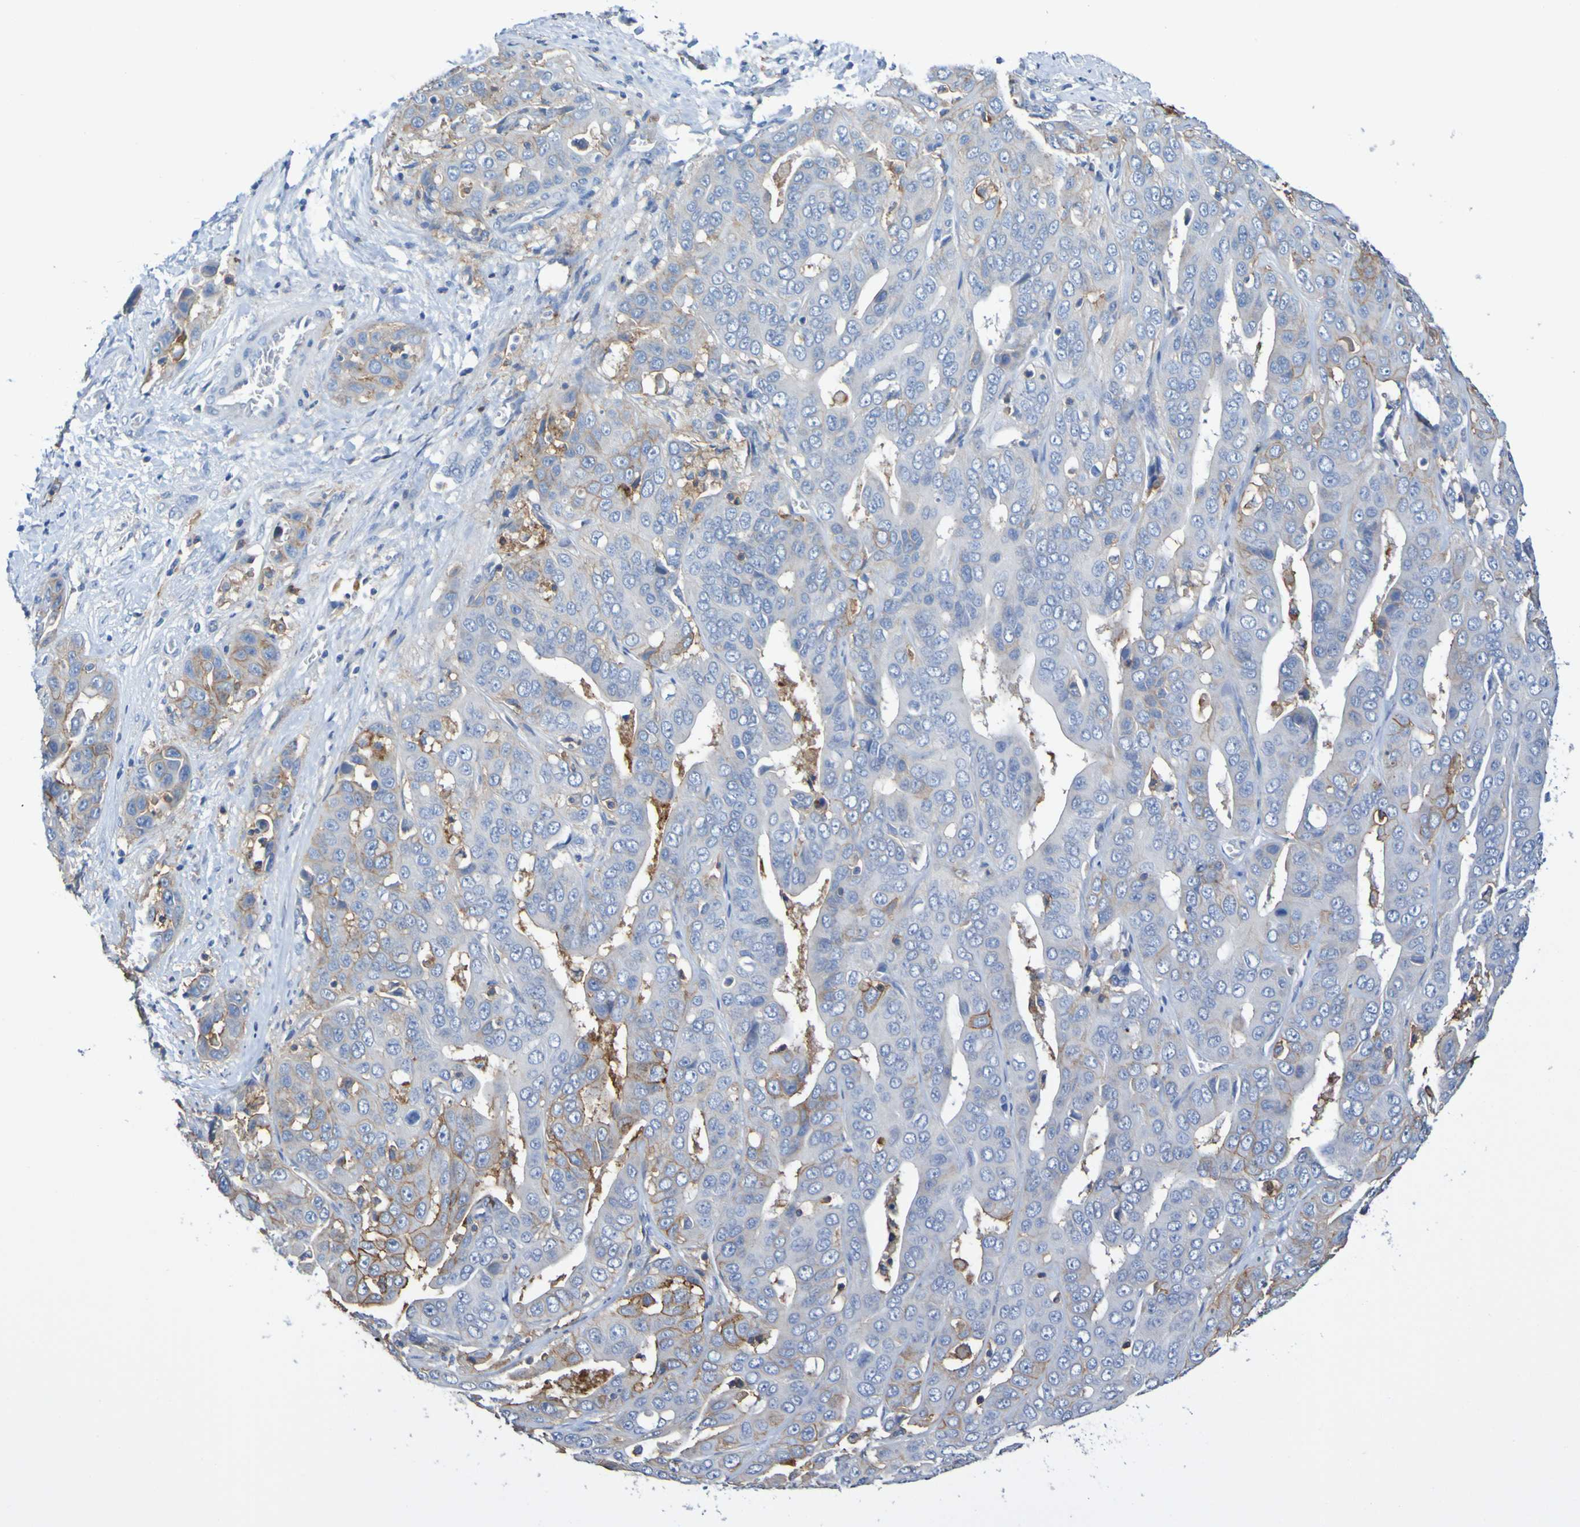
{"staining": {"intensity": "moderate", "quantity": "<25%", "location": "cytoplasmic/membranous"}, "tissue": "liver cancer", "cell_type": "Tumor cells", "image_type": "cancer", "snomed": [{"axis": "morphology", "description": "Cholangiocarcinoma"}, {"axis": "topography", "description": "Liver"}], "caption": "This histopathology image shows immunohistochemistry (IHC) staining of cholangiocarcinoma (liver), with low moderate cytoplasmic/membranous positivity in approximately <25% of tumor cells.", "gene": "SLC3A2", "patient": {"sex": "female", "age": 52}}